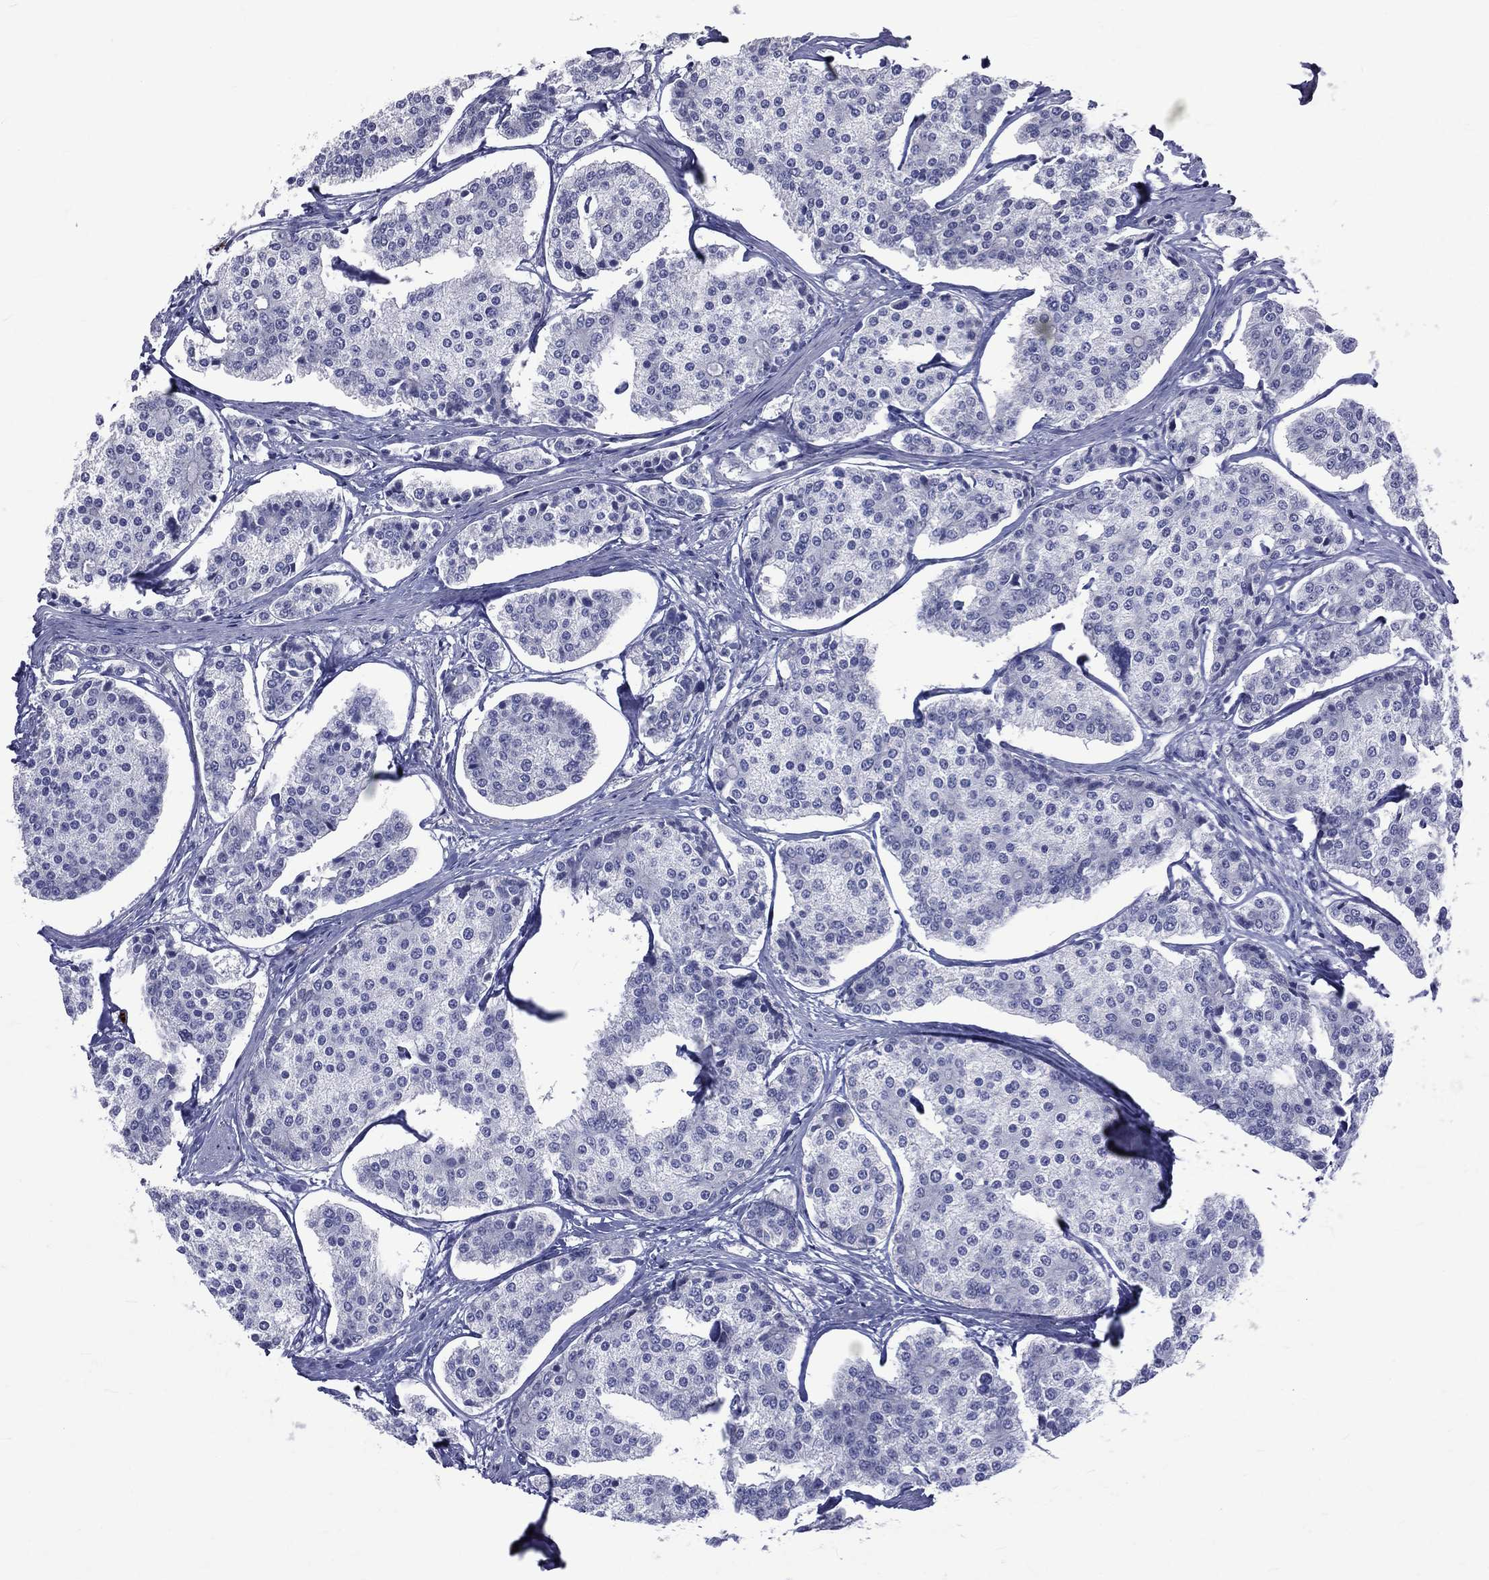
{"staining": {"intensity": "negative", "quantity": "none", "location": "none"}, "tissue": "carcinoid", "cell_type": "Tumor cells", "image_type": "cancer", "snomed": [{"axis": "morphology", "description": "Carcinoid, malignant, NOS"}, {"axis": "topography", "description": "Small intestine"}], "caption": "An image of human carcinoid is negative for staining in tumor cells.", "gene": "ELANE", "patient": {"sex": "female", "age": 65}}